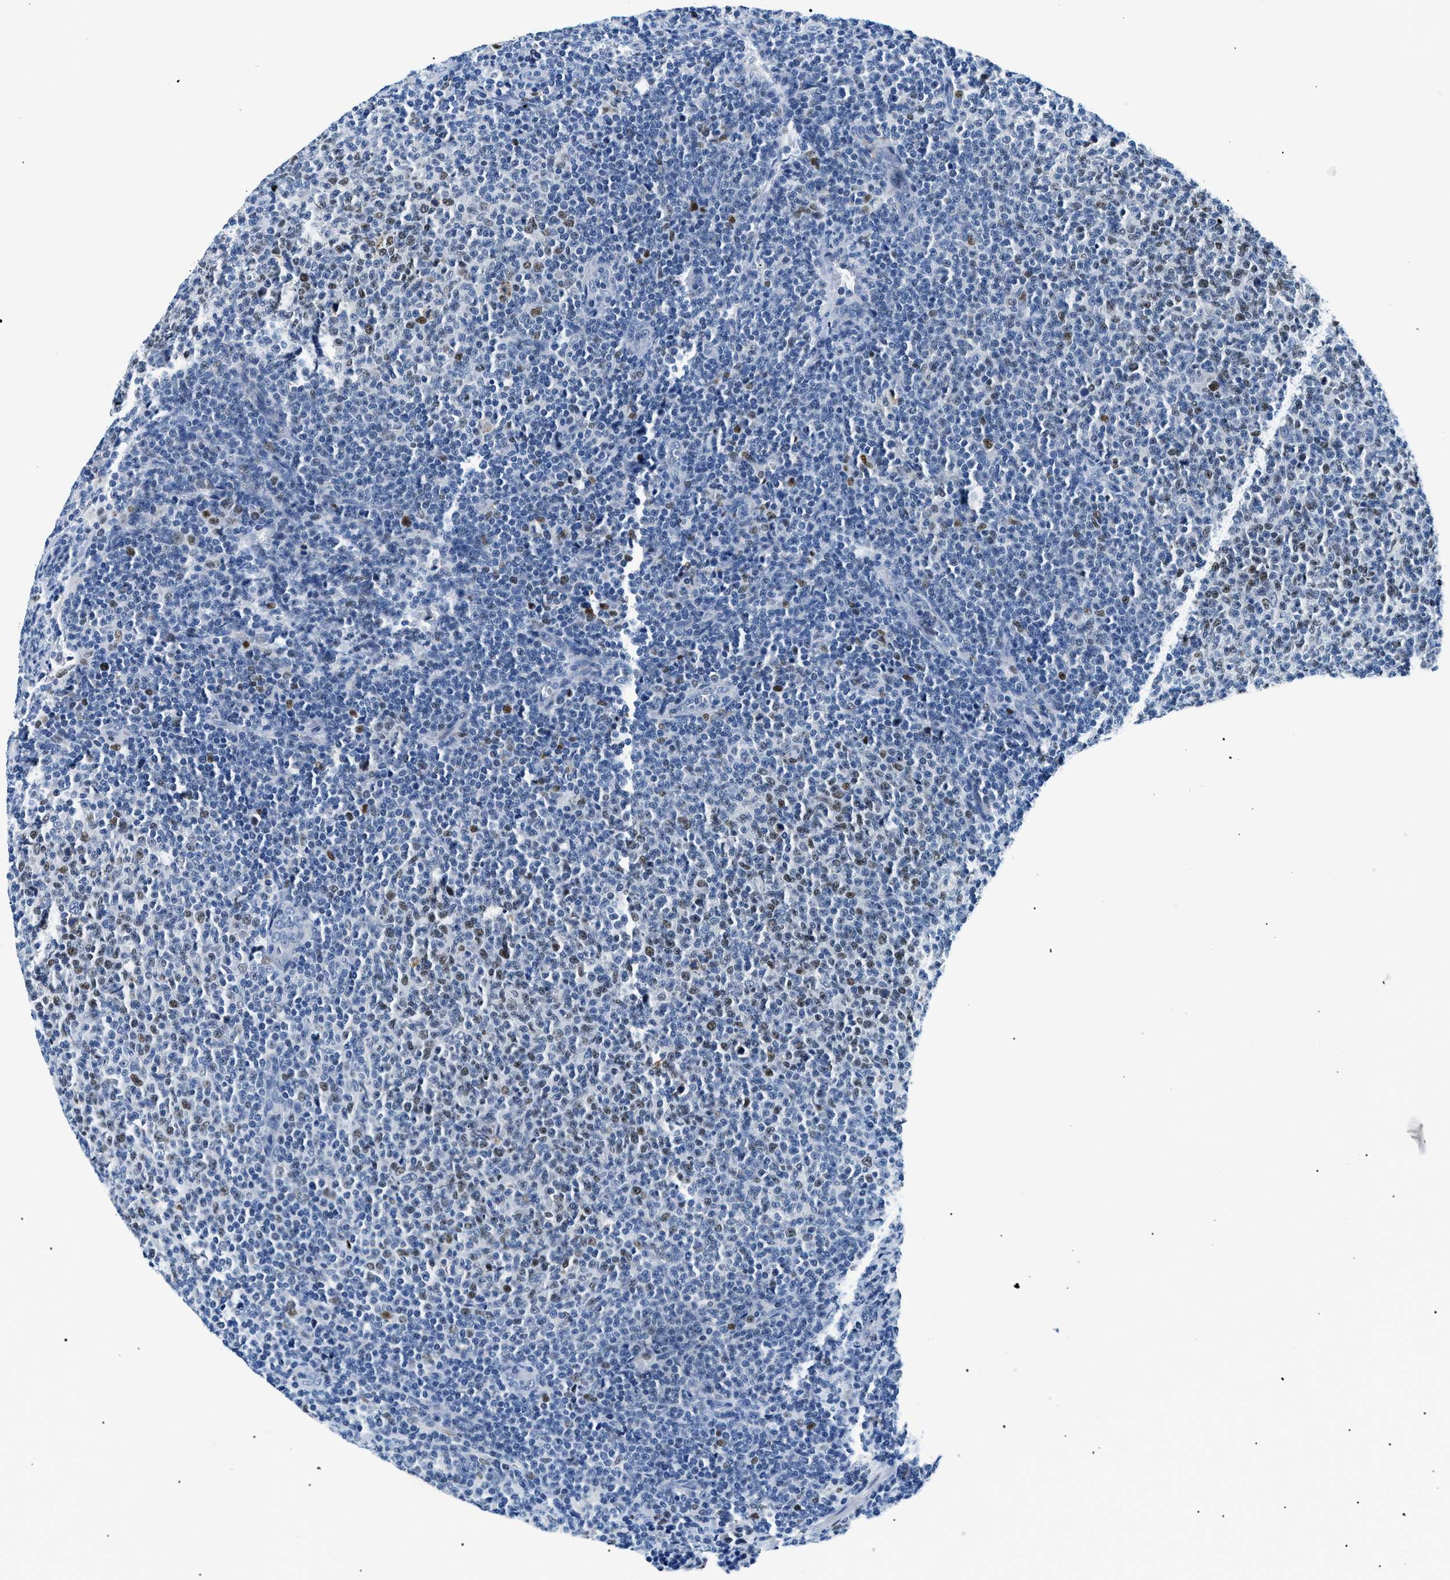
{"staining": {"intensity": "moderate", "quantity": "<25%", "location": "nuclear"}, "tissue": "lymphoma", "cell_type": "Tumor cells", "image_type": "cancer", "snomed": [{"axis": "morphology", "description": "Malignant lymphoma, non-Hodgkin's type, Low grade"}, {"axis": "topography", "description": "Lymph node"}], "caption": "Brown immunohistochemical staining in malignant lymphoma, non-Hodgkin's type (low-grade) displays moderate nuclear positivity in approximately <25% of tumor cells.", "gene": "SMARCC1", "patient": {"sex": "male", "age": 66}}